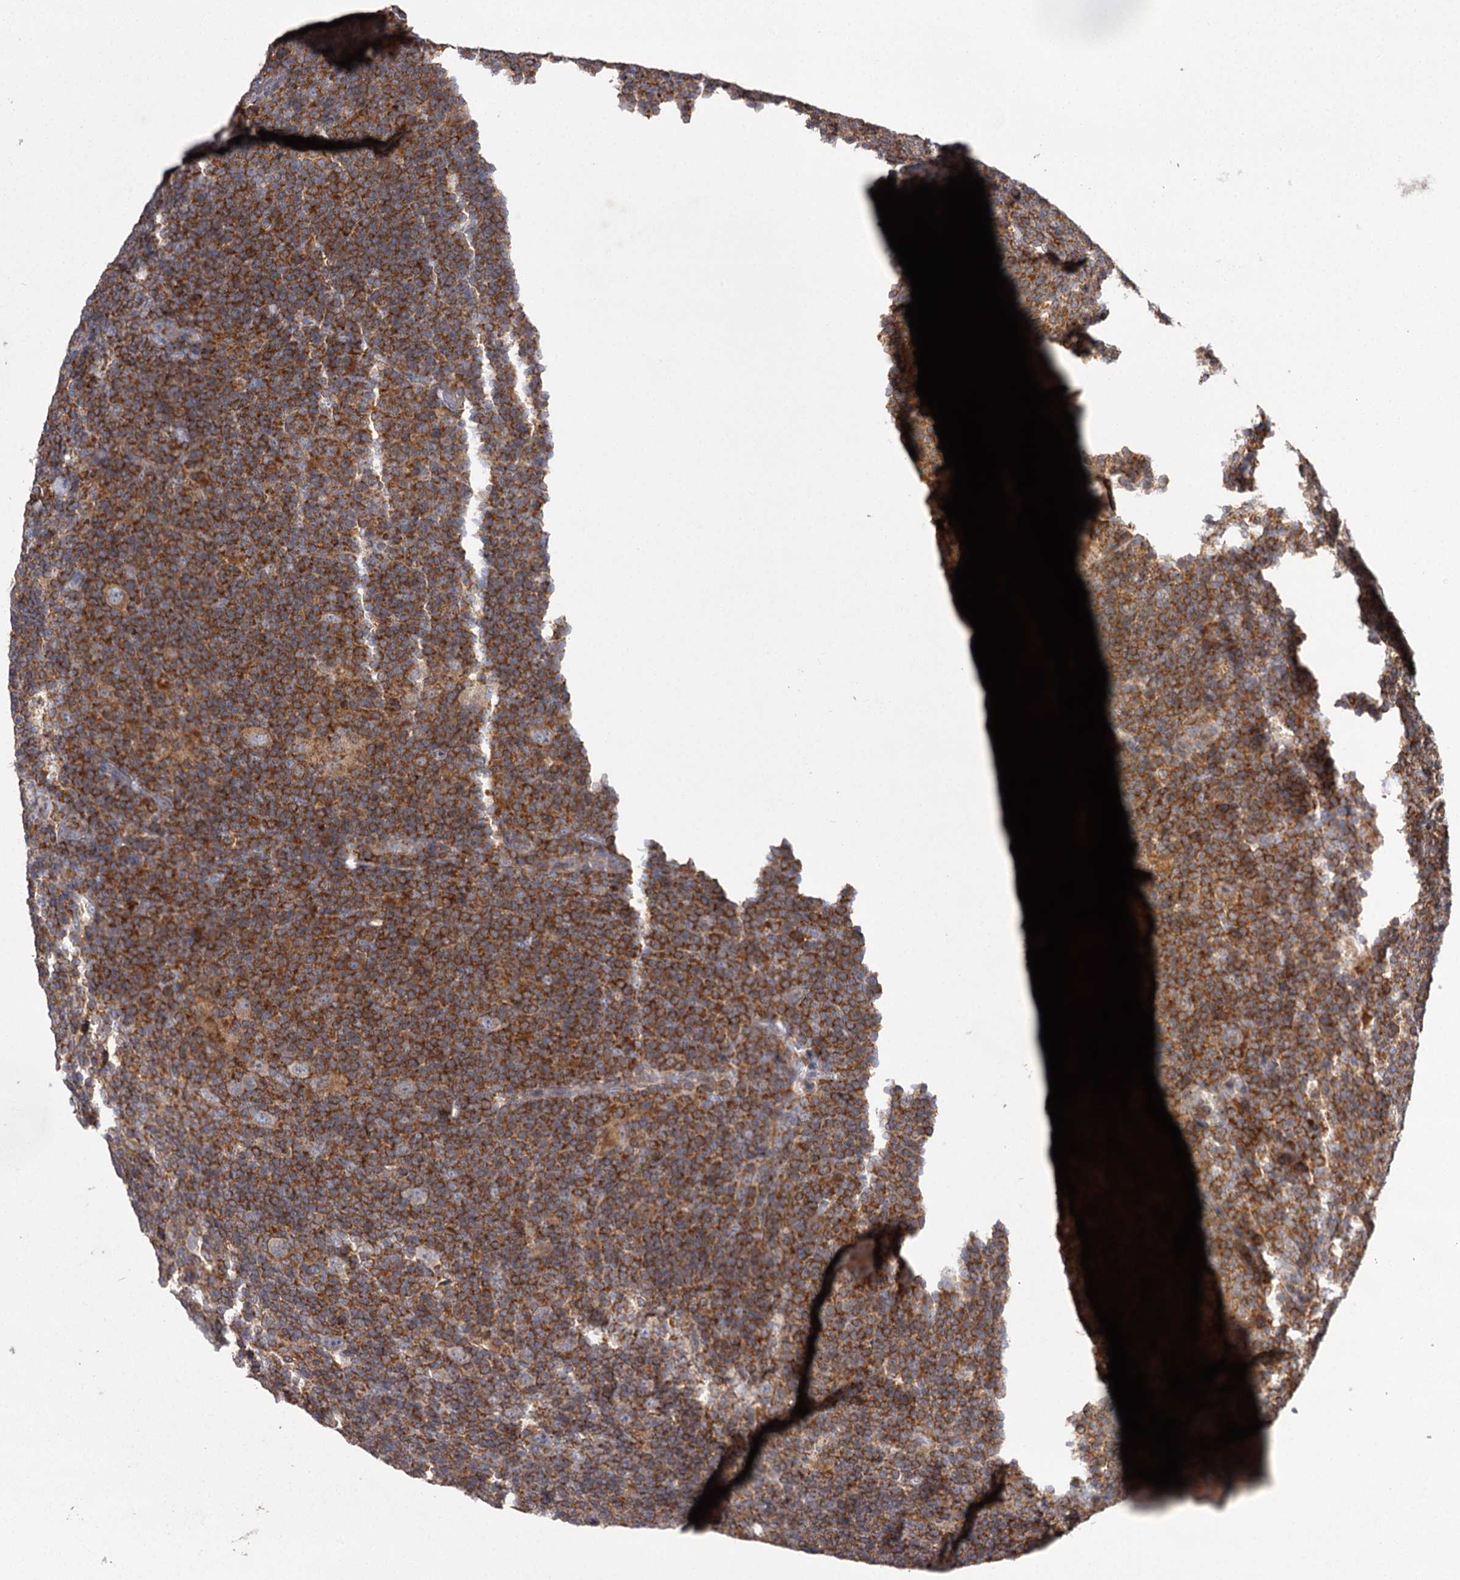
{"staining": {"intensity": "moderate", "quantity": ">75%", "location": "cytoplasmic/membranous"}, "tissue": "lymphoma", "cell_type": "Tumor cells", "image_type": "cancer", "snomed": [{"axis": "morphology", "description": "Hodgkin's disease, NOS"}, {"axis": "topography", "description": "Lymph node"}], "caption": "Protein analysis of lymphoma tissue exhibits moderate cytoplasmic/membranous positivity in about >75% of tumor cells. Using DAB (brown) and hematoxylin (blue) stains, captured at high magnification using brightfield microscopy.", "gene": "RASSF6", "patient": {"sex": "female", "age": 57}}